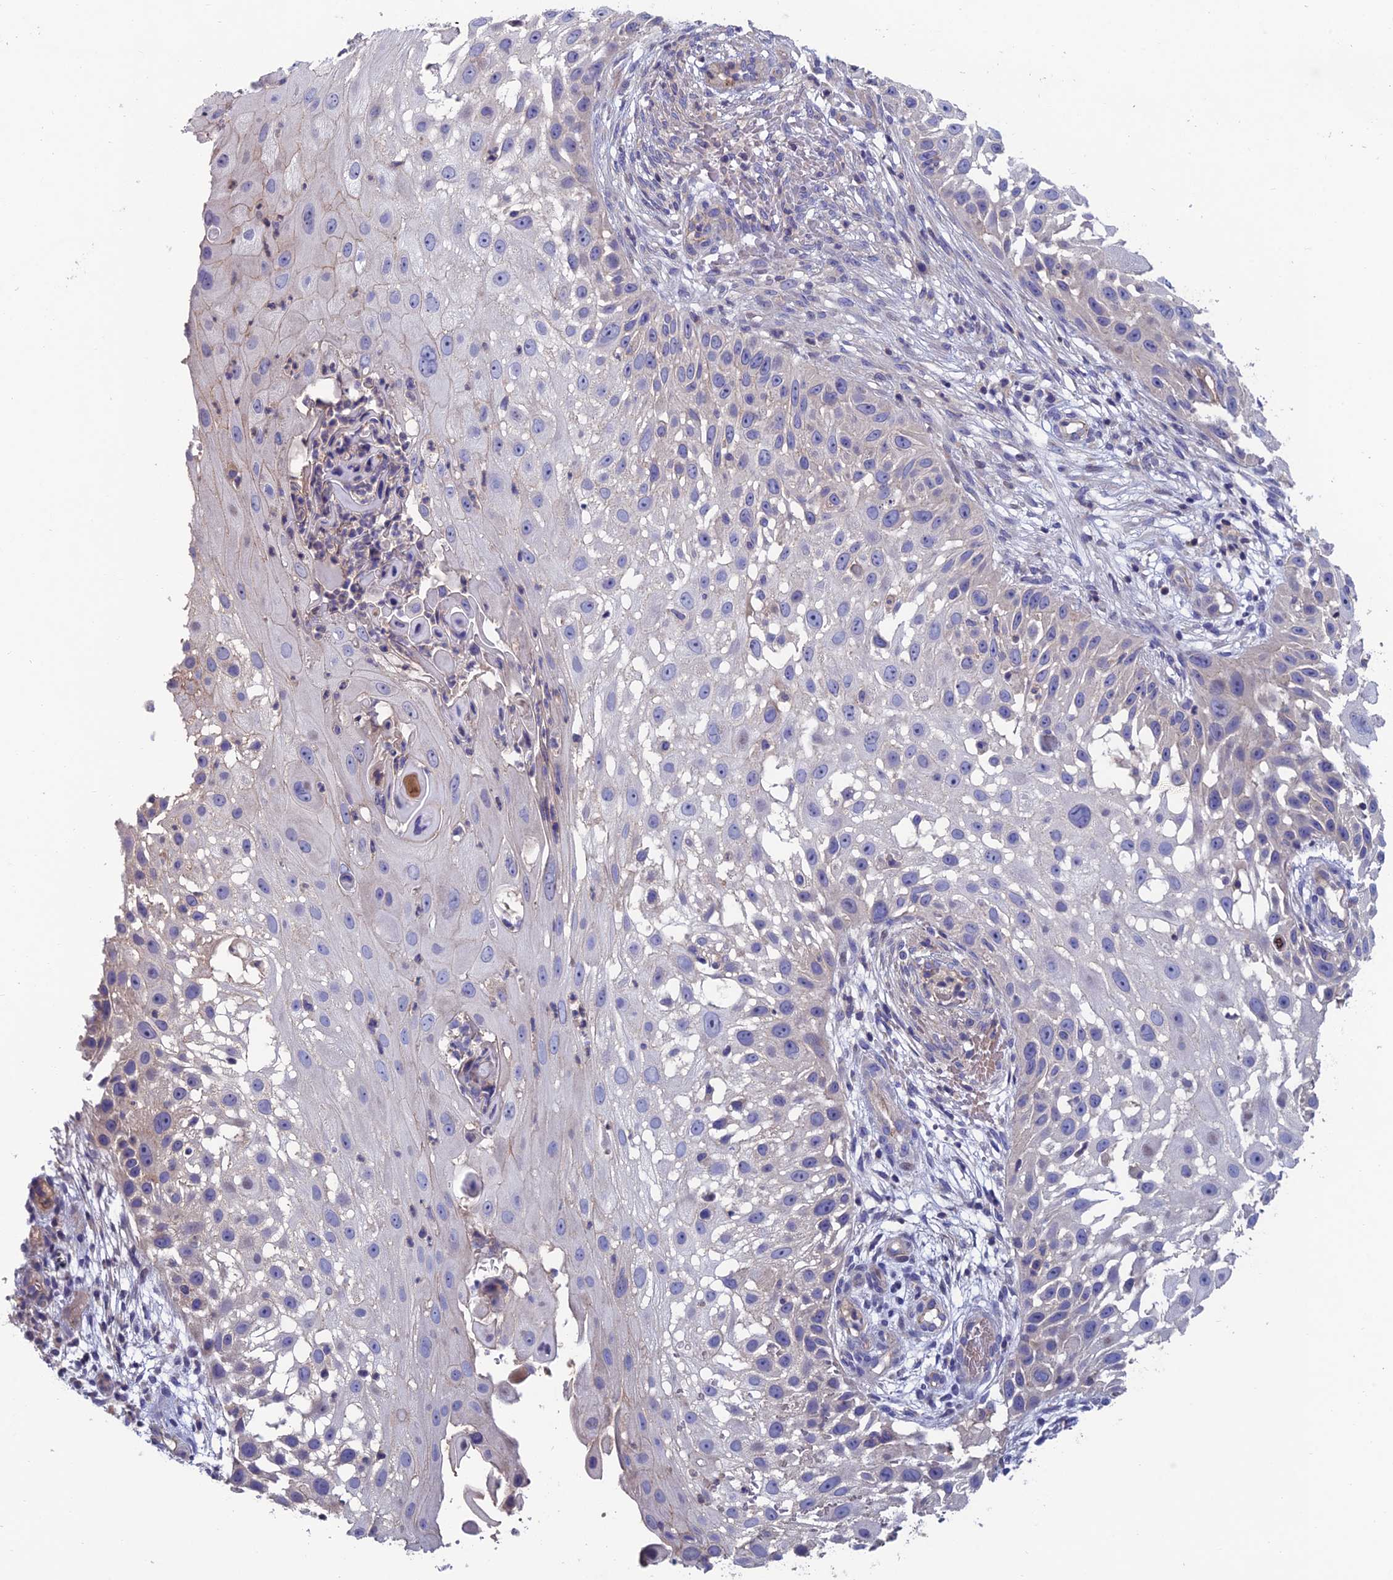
{"staining": {"intensity": "negative", "quantity": "none", "location": "none"}, "tissue": "skin cancer", "cell_type": "Tumor cells", "image_type": "cancer", "snomed": [{"axis": "morphology", "description": "Squamous cell carcinoma, NOS"}, {"axis": "topography", "description": "Skin"}], "caption": "Micrograph shows no significant protein positivity in tumor cells of skin cancer (squamous cell carcinoma).", "gene": "USP37", "patient": {"sex": "female", "age": 44}}